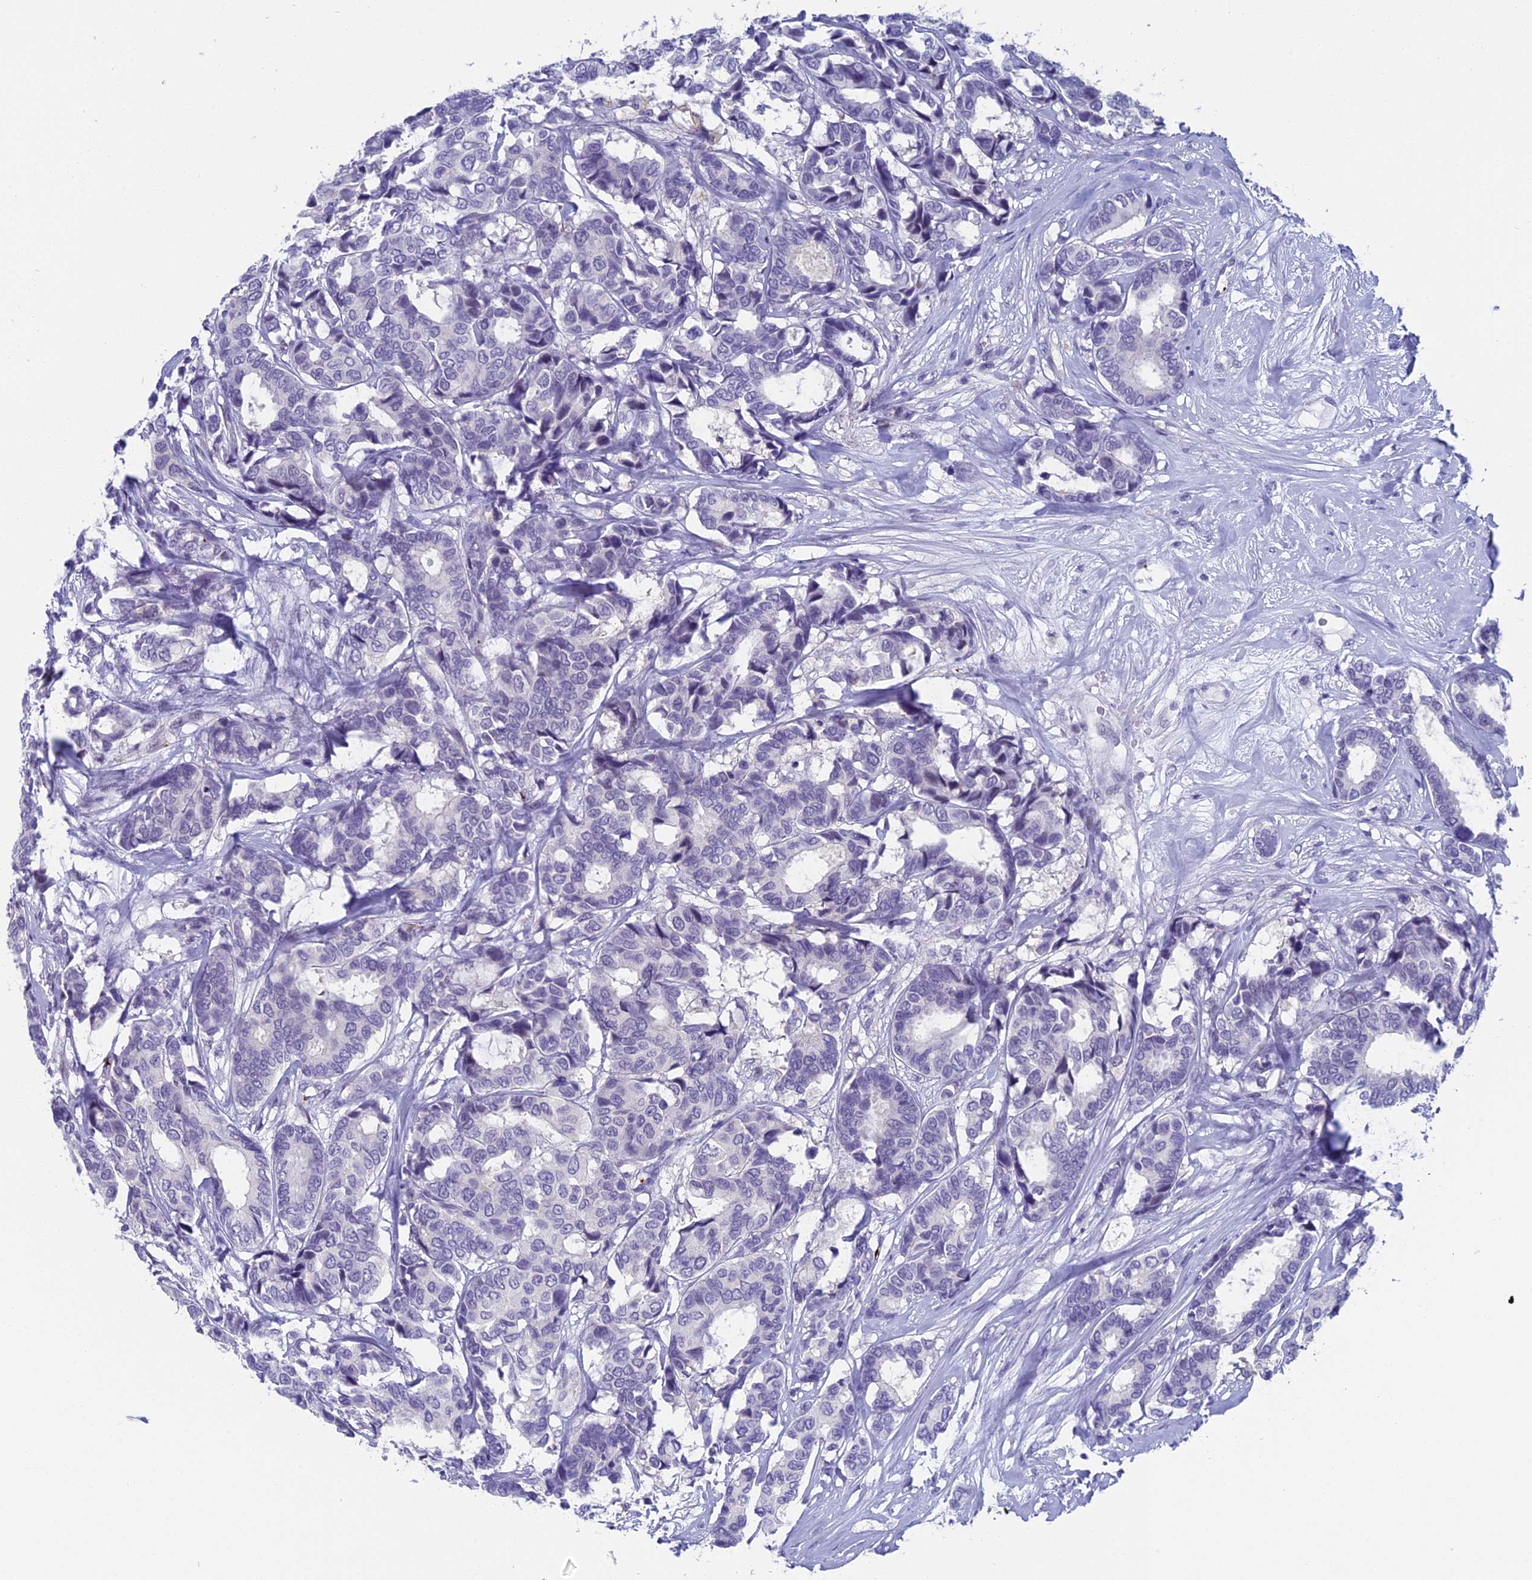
{"staining": {"intensity": "negative", "quantity": "none", "location": "none"}, "tissue": "breast cancer", "cell_type": "Tumor cells", "image_type": "cancer", "snomed": [{"axis": "morphology", "description": "Duct carcinoma"}, {"axis": "topography", "description": "Breast"}], "caption": "IHC of human breast cancer exhibits no positivity in tumor cells.", "gene": "AIFM2", "patient": {"sex": "female", "age": 87}}